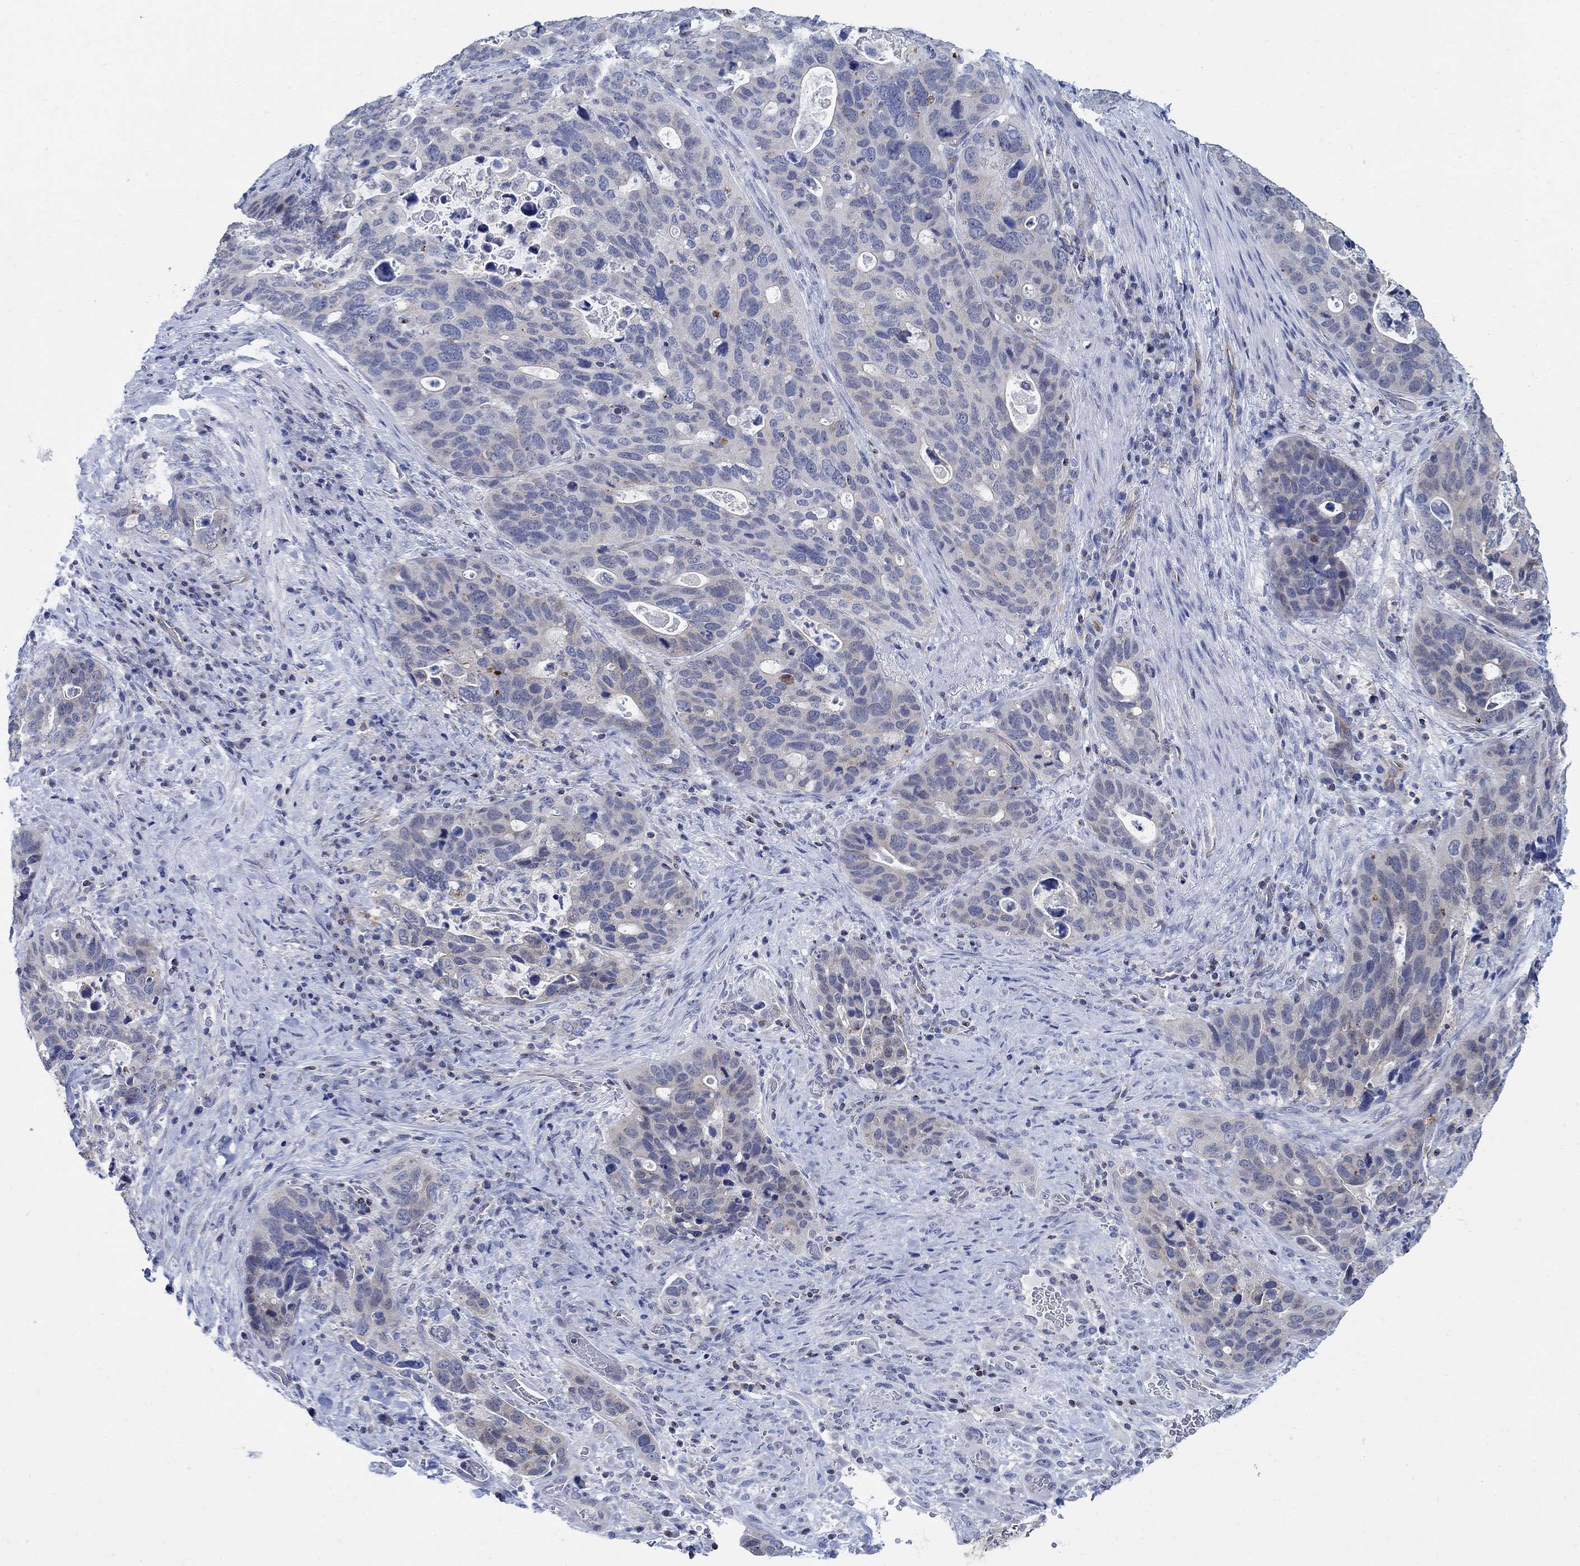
{"staining": {"intensity": "negative", "quantity": "none", "location": "none"}, "tissue": "stomach cancer", "cell_type": "Tumor cells", "image_type": "cancer", "snomed": [{"axis": "morphology", "description": "Adenocarcinoma, NOS"}, {"axis": "topography", "description": "Stomach"}], "caption": "Immunohistochemistry (IHC) of stomach cancer shows no positivity in tumor cells. (Brightfield microscopy of DAB (3,3'-diaminobenzidine) immunohistochemistry (IHC) at high magnification).", "gene": "PHF21B", "patient": {"sex": "male", "age": 54}}